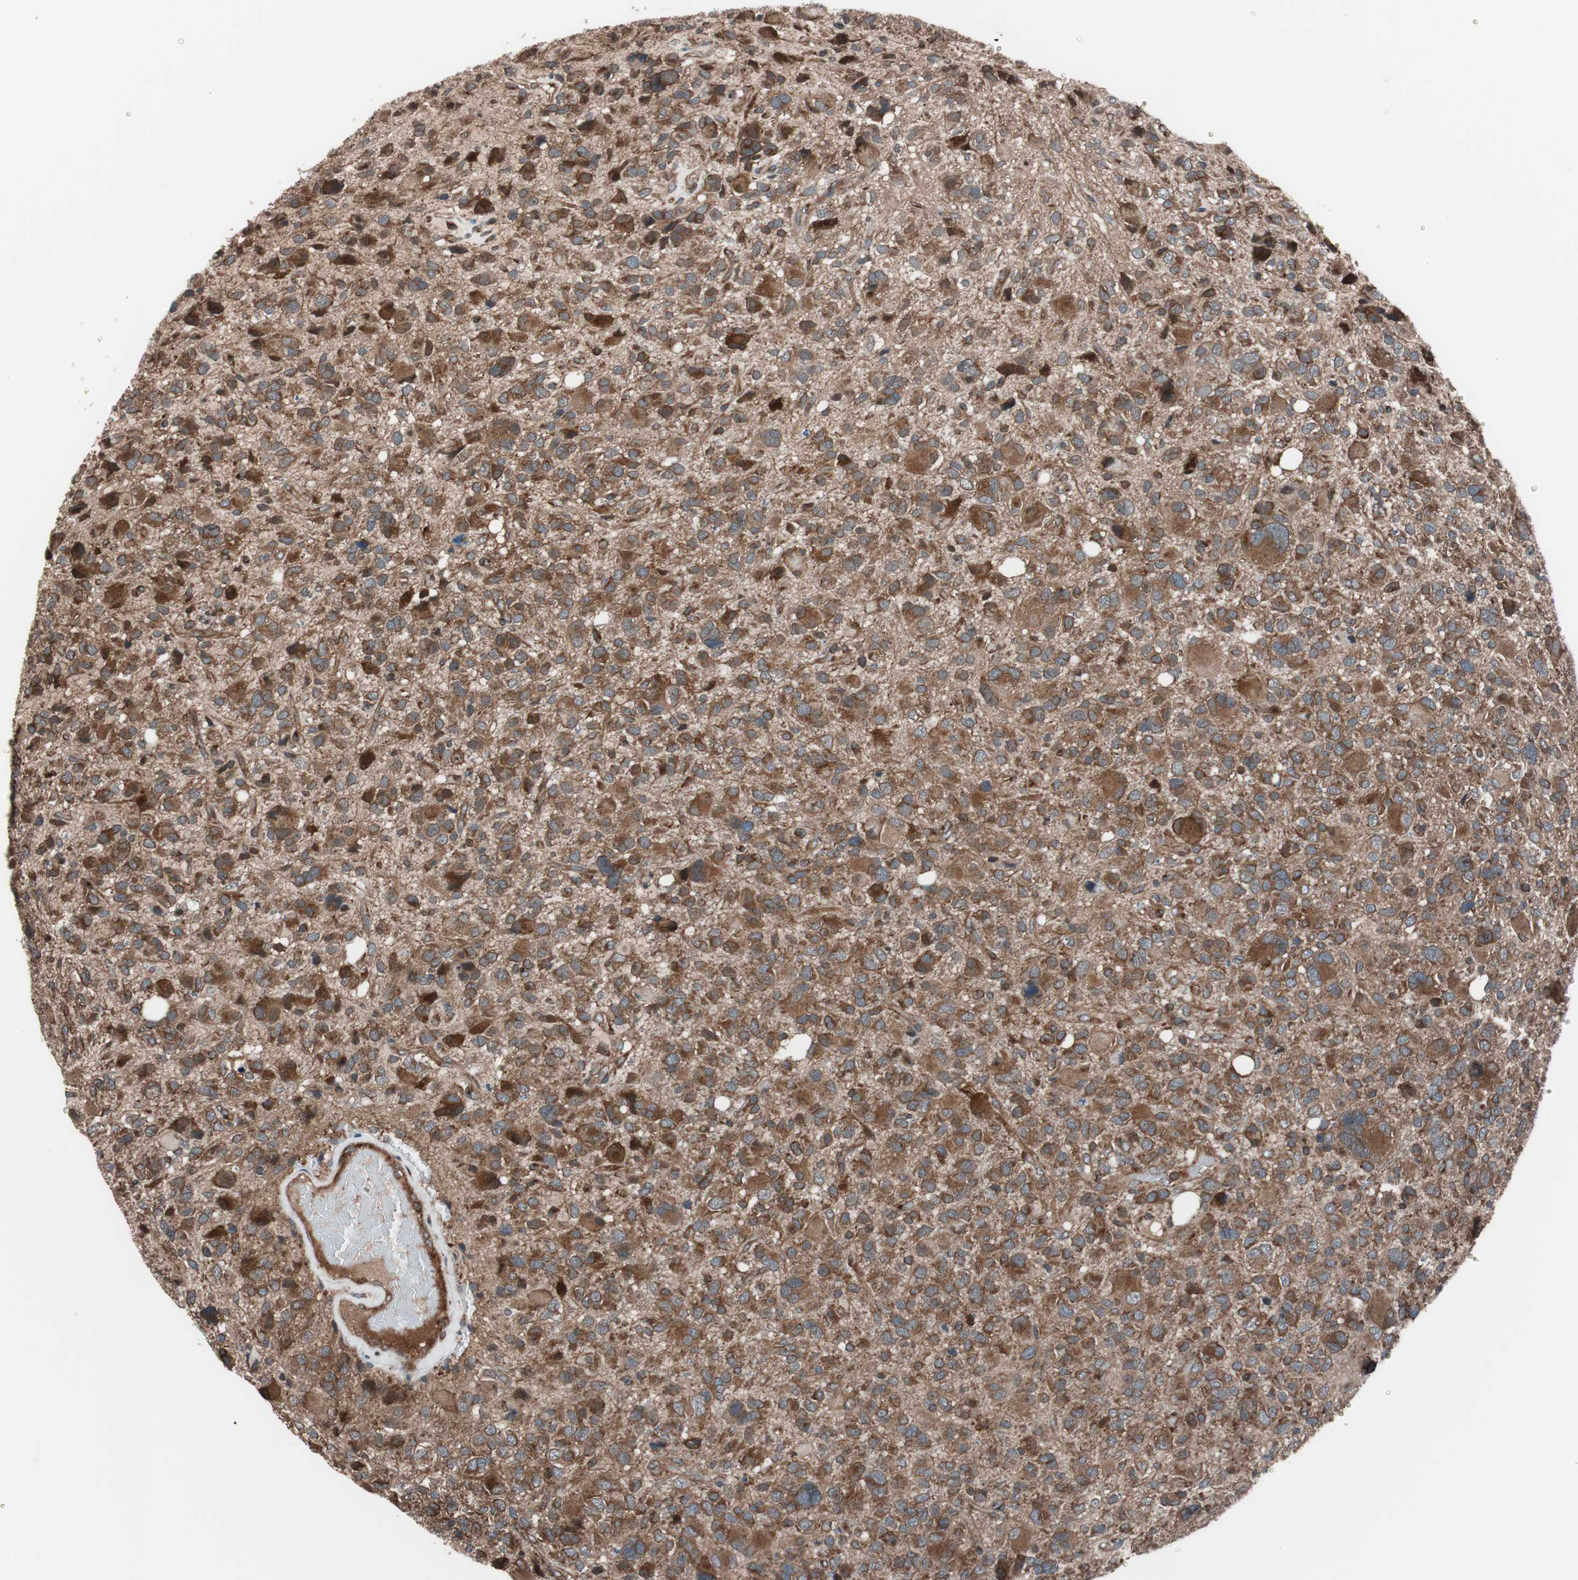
{"staining": {"intensity": "strong", "quantity": ">75%", "location": "cytoplasmic/membranous"}, "tissue": "glioma", "cell_type": "Tumor cells", "image_type": "cancer", "snomed": [{"axis": "morphology", "description": "Glioma, malignant, High grade"}, {"axis": "topography", "description": "Brain"}], "caption": "This image shows IHC staining of human malignant high-grade glioma, with high strong cytoplasmic/membranous expression in approximately >75% of tumor cells.", "gene": "SEC31A", "patient": {"sex": "male", "age": 48}}